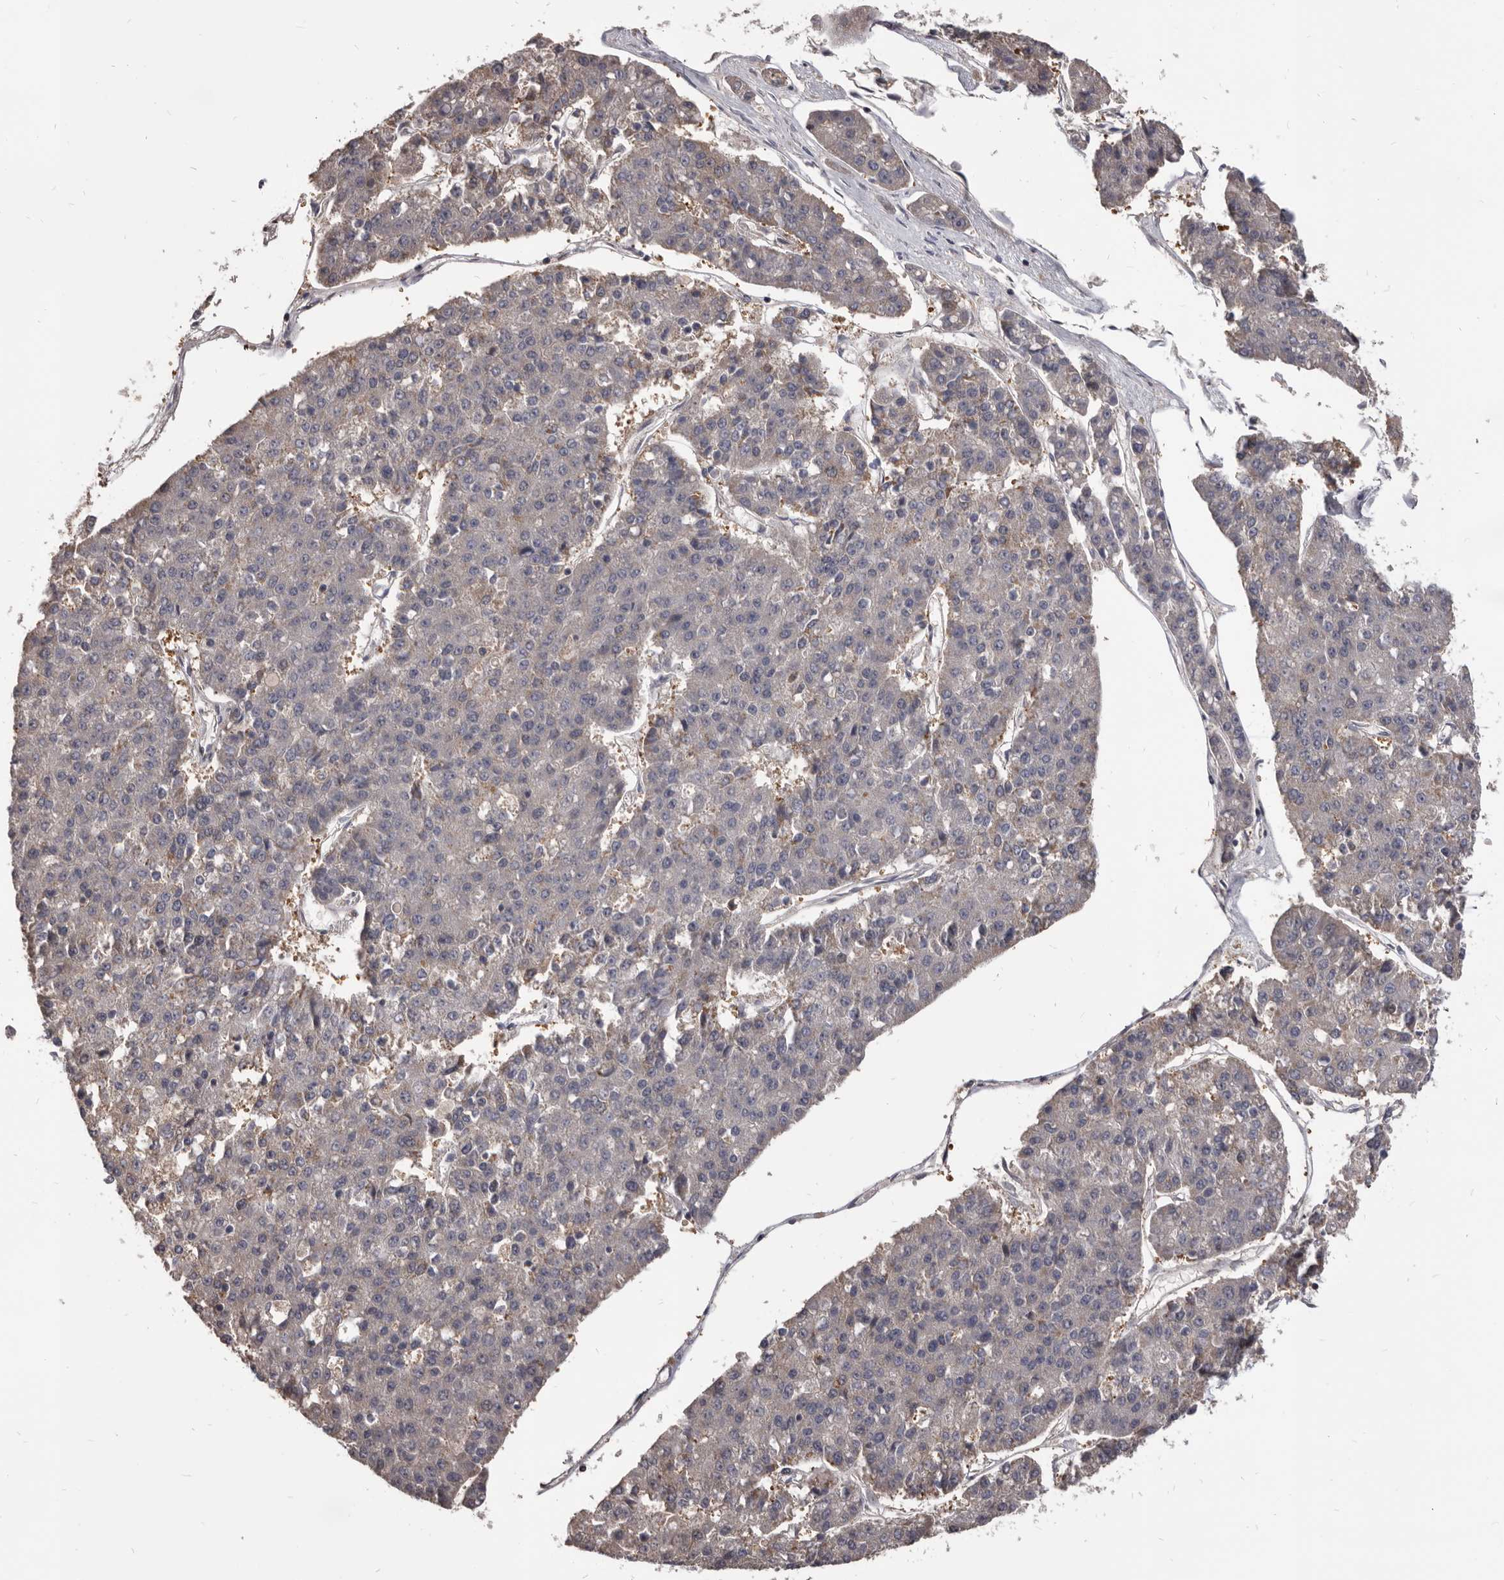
{"staining": {"intensity": "negative", "quantity": "none", "location": "none"}, "tissue": "pancreatic cancer", "cell_type": "Tumor cells", "image_type": "cancer", "snomed": [{"axis": "morphology", "description": "Adenocarcinoma, NOS"}, {"axis": "topography", "description": "Pancreas"}], "caption": "There is no significant positivity in tumor cells of pancreatic cancer (adenocarcinoma). (Brightfield microscopy of DAB immunohistochemistry (IHC) at high magnification).", "gene": "MAP3K14", "patient": {"sex": "male", "age": 50}}